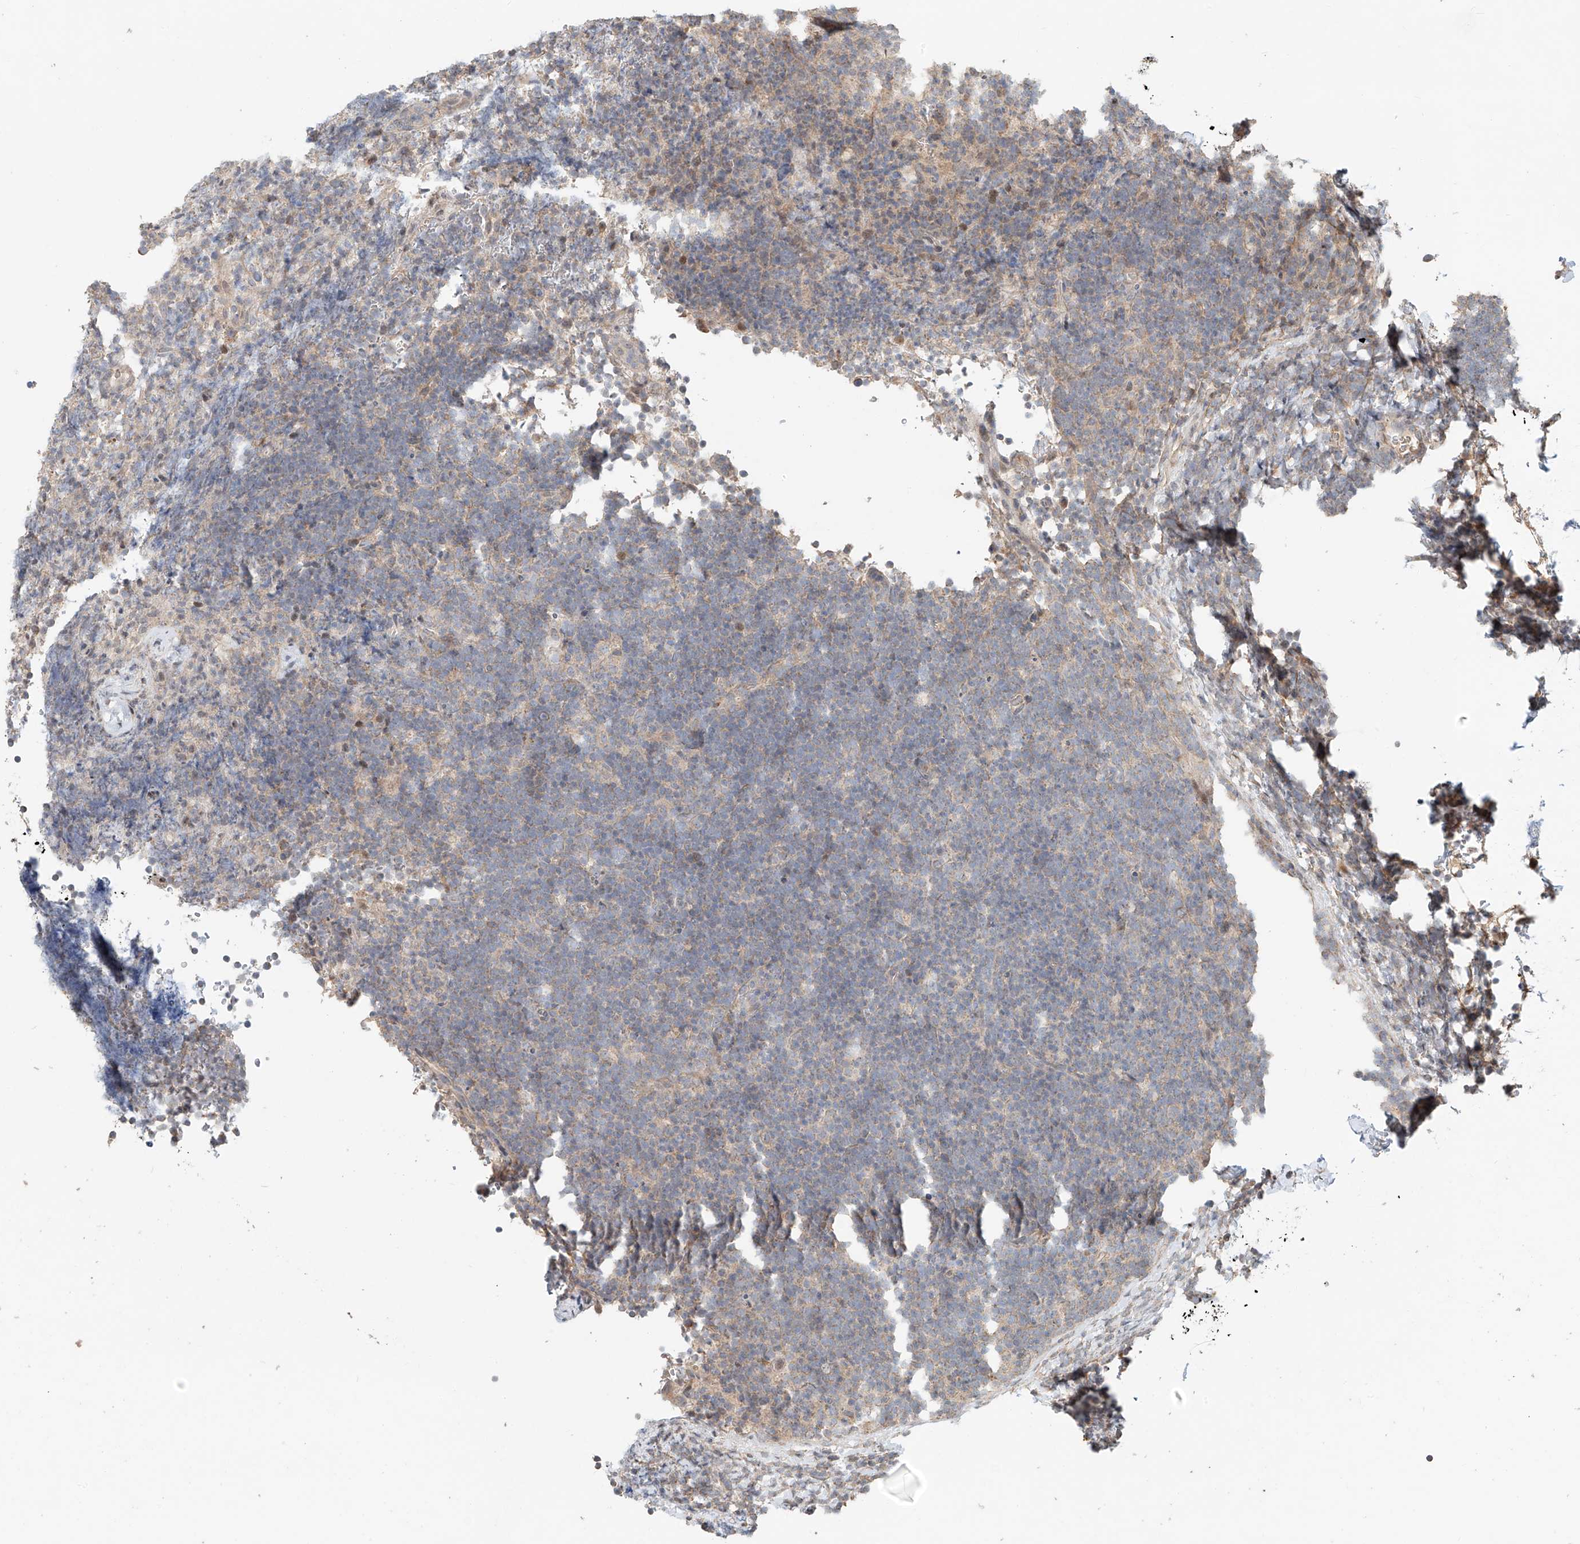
{"staining": {"intensity": "negative", "quantity": "none", "location": "none"}, "tissue": "lymphoma", "cell_type": "Tumor cells", "image_type": "cancer", "snomed": [{"axis": "morphology", "description": "Malignant lymphoma, non-Hodgkin's type, High grade"}, {"axis": "topography", "description": "Lymph node"}], "caption": "Human high-grade malignant lymphoma, non-Hodgkin's type stained for a protein using IHC shows no staining in tumor cells.", "gene": "TMEM61", "patient": {"sex": "male", "age": 13}}